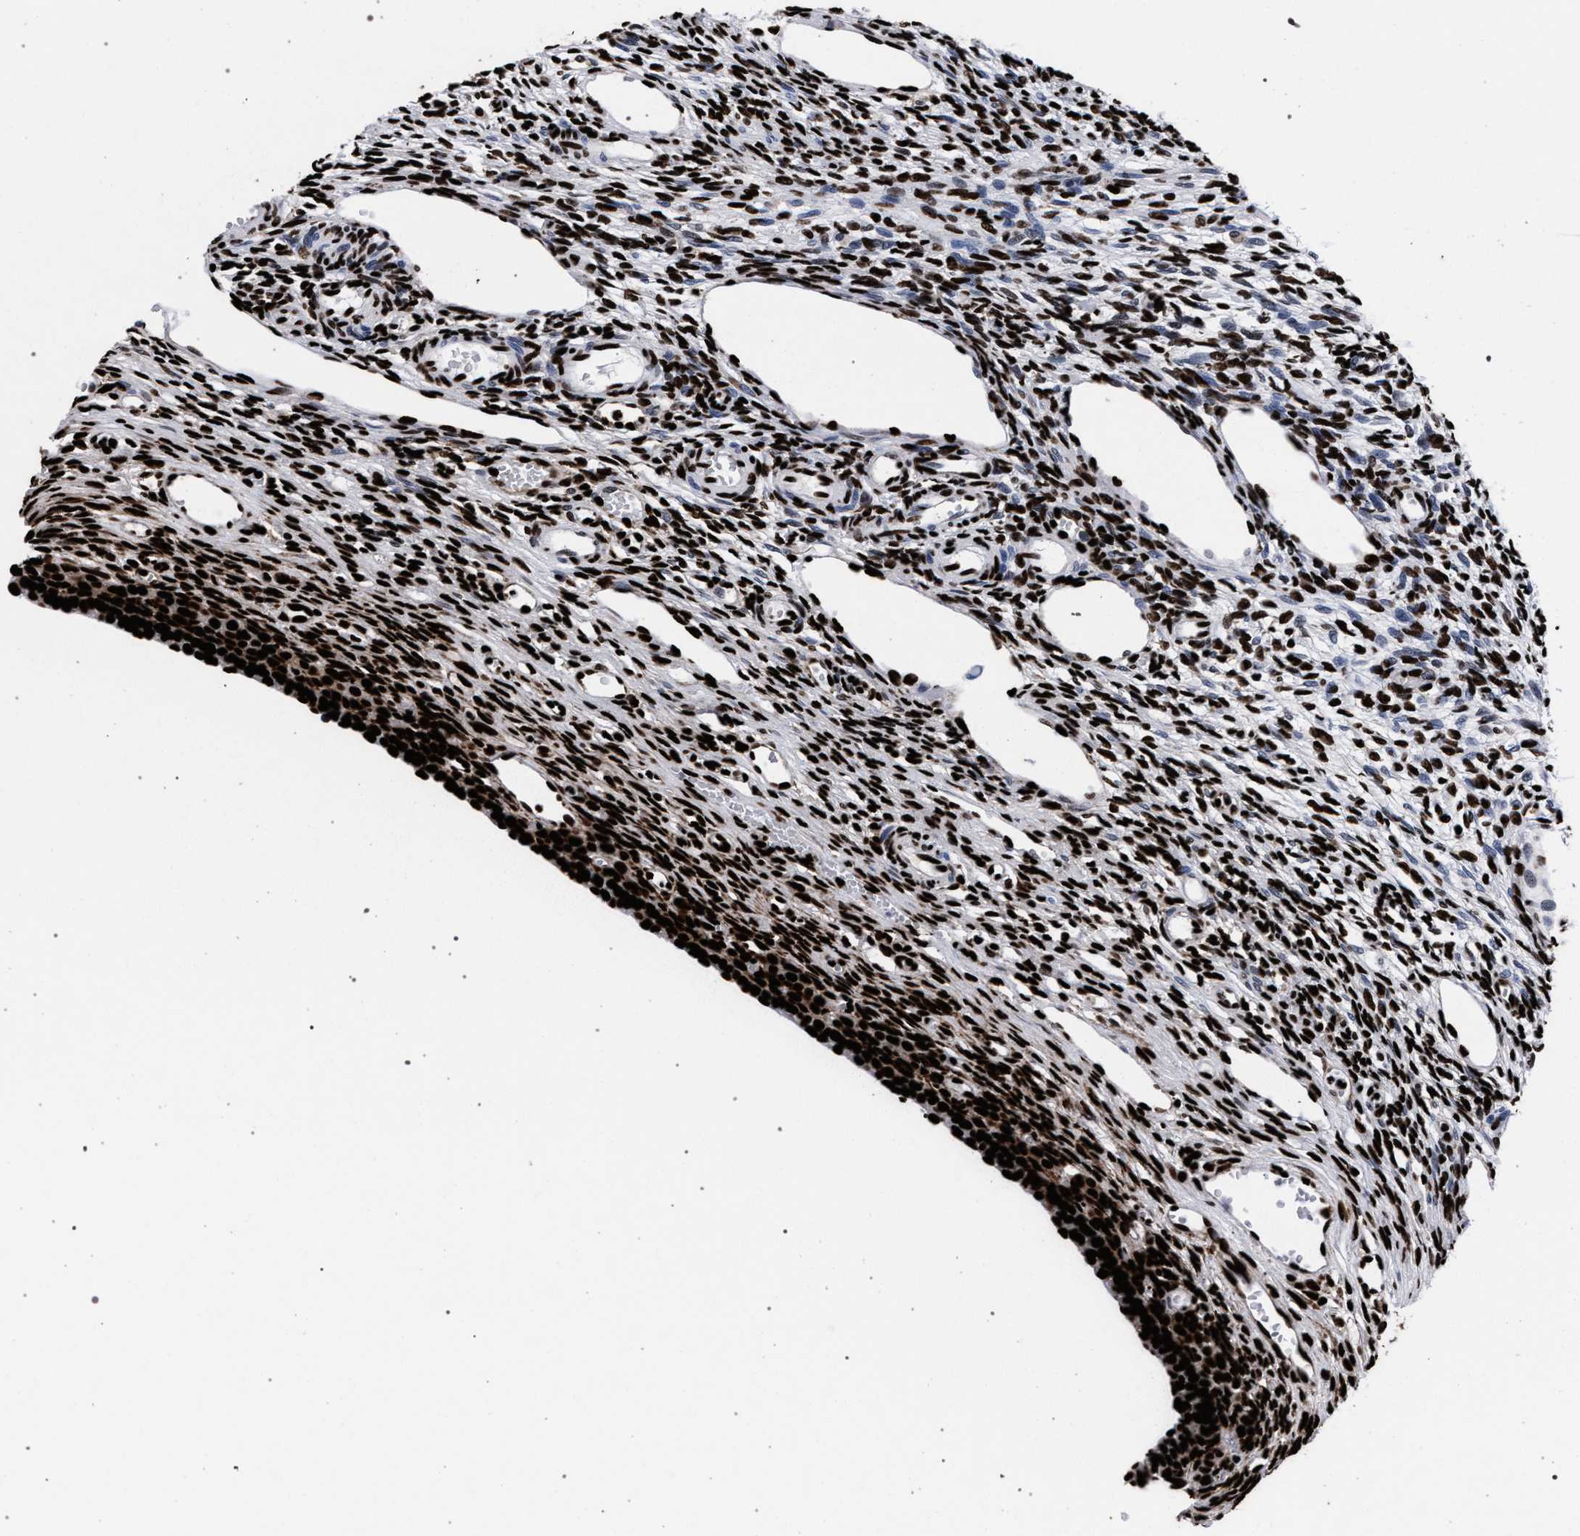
{"staining": {"intensity": "strong", "quantity": ">75%", "location": "nuclear"}, "tissue": "ovary", "cell_type": "Ovarian stroma cells", "image_type": "normal", "snomed": [{"axis": "morphology", "description": "Normal tissue, NOS"}, {"axis": "topography", "description": "Ovary"}], "caption": "This is a photomicrograph of immunohistochemistry staining of benign ovary, which shows strong positivity in the nuclear of ovarian stroma cells.", "gene": "HNRNPA1", "patient": {"sex": "female", "age": 33}}